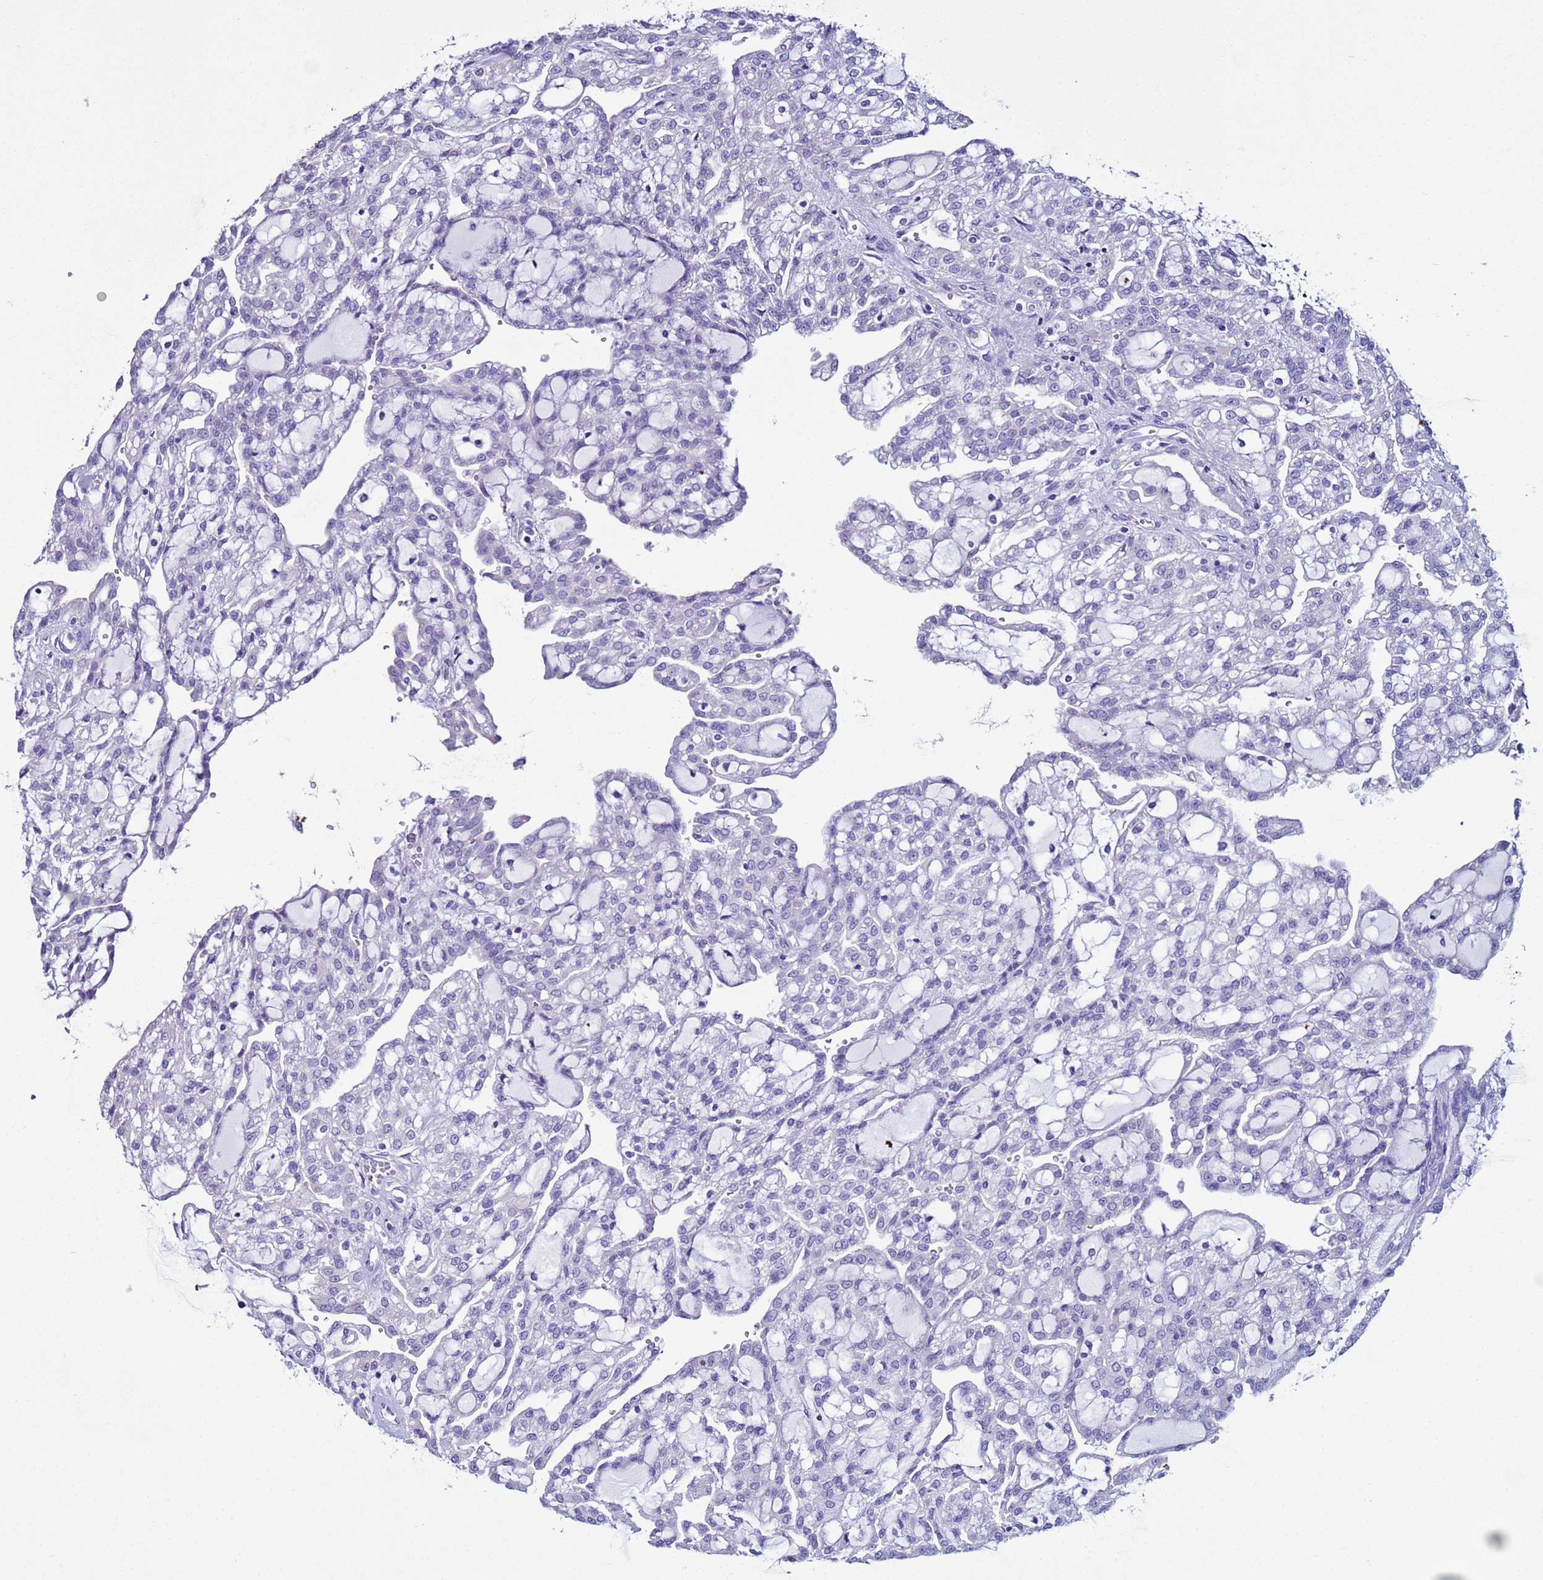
{"staining": {"intensity": "negative", "quantity": "none", "location": "none"}, "tissue": "renal cancer", "cell_type": "Tumor cells", "image_type": "cancer", "snomed": [{"axis": "morphology", "description": "Adenocarcinoma, NOS"}, {"axis": "topography", "description": "Kidney"}], "caption": "DAB (3,3'-diaminobenzidine) immunohistochemical staining of human renal adenocarcinoma exhibits no significant expression in tumor cells.", "gene": "LCMT1", "patient": {"sex": "male", "age": 63}}